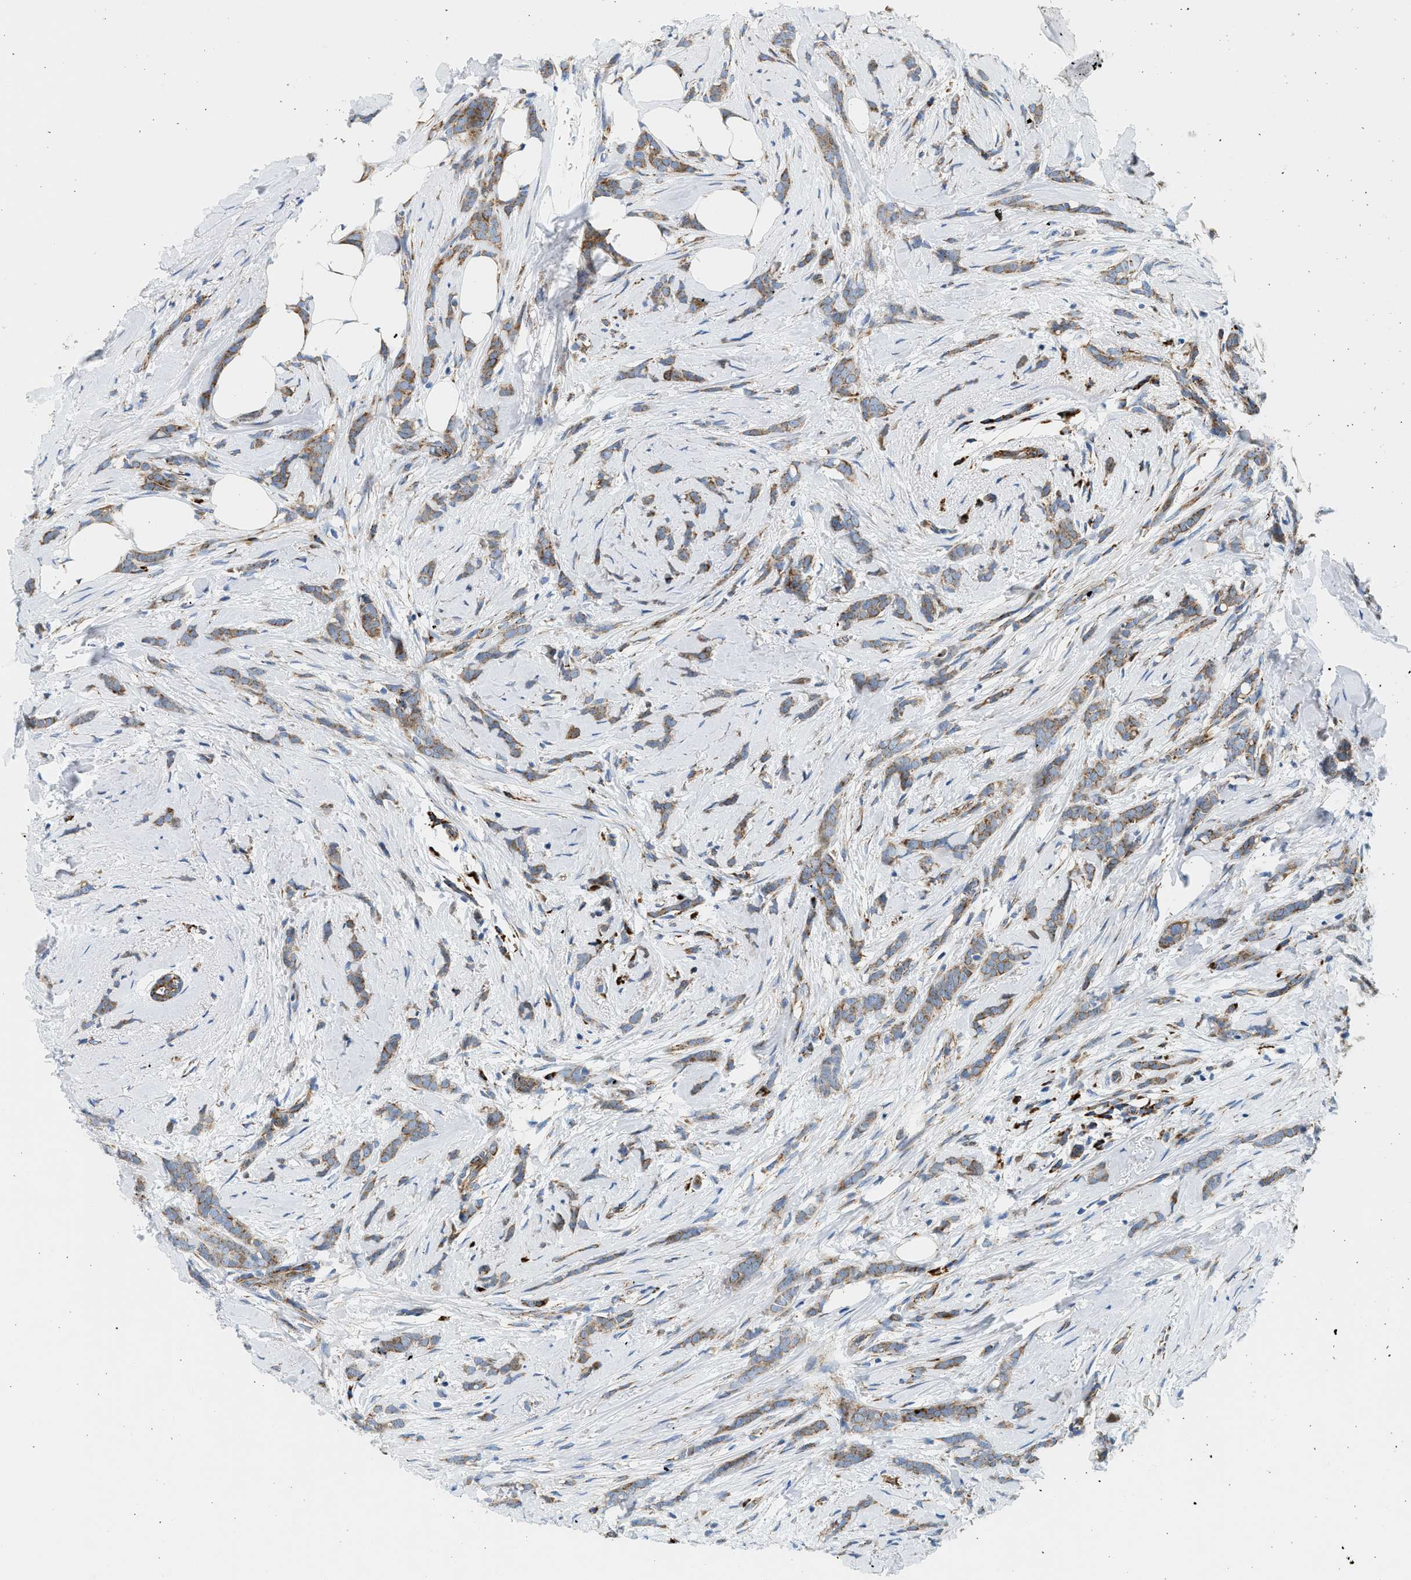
{"staining": {"intensity": "moderate", "quantity": ">75%", "location": "cytoplasmic/membranous"}, "tissue": "breast cancer", "cell_type": "Tumor cells", "image_type": "cancer", "snomed": [{"axis": "morphology", "description": "Lobular carcinoma, in situ"}, {"axis": "morphology", "description": "Lobular carcinoma"}, {"axis": "topography", "description": "Breast"}], "caption": "An image of human breast cancer stained for a protein shows moderate cytoplasmic/membranous brown staining in tumor cells. (IHC, brightfield microscopy, high magnification).", "gene": "KCNMB3", "patient": {"sex": "female", "age": 41}}